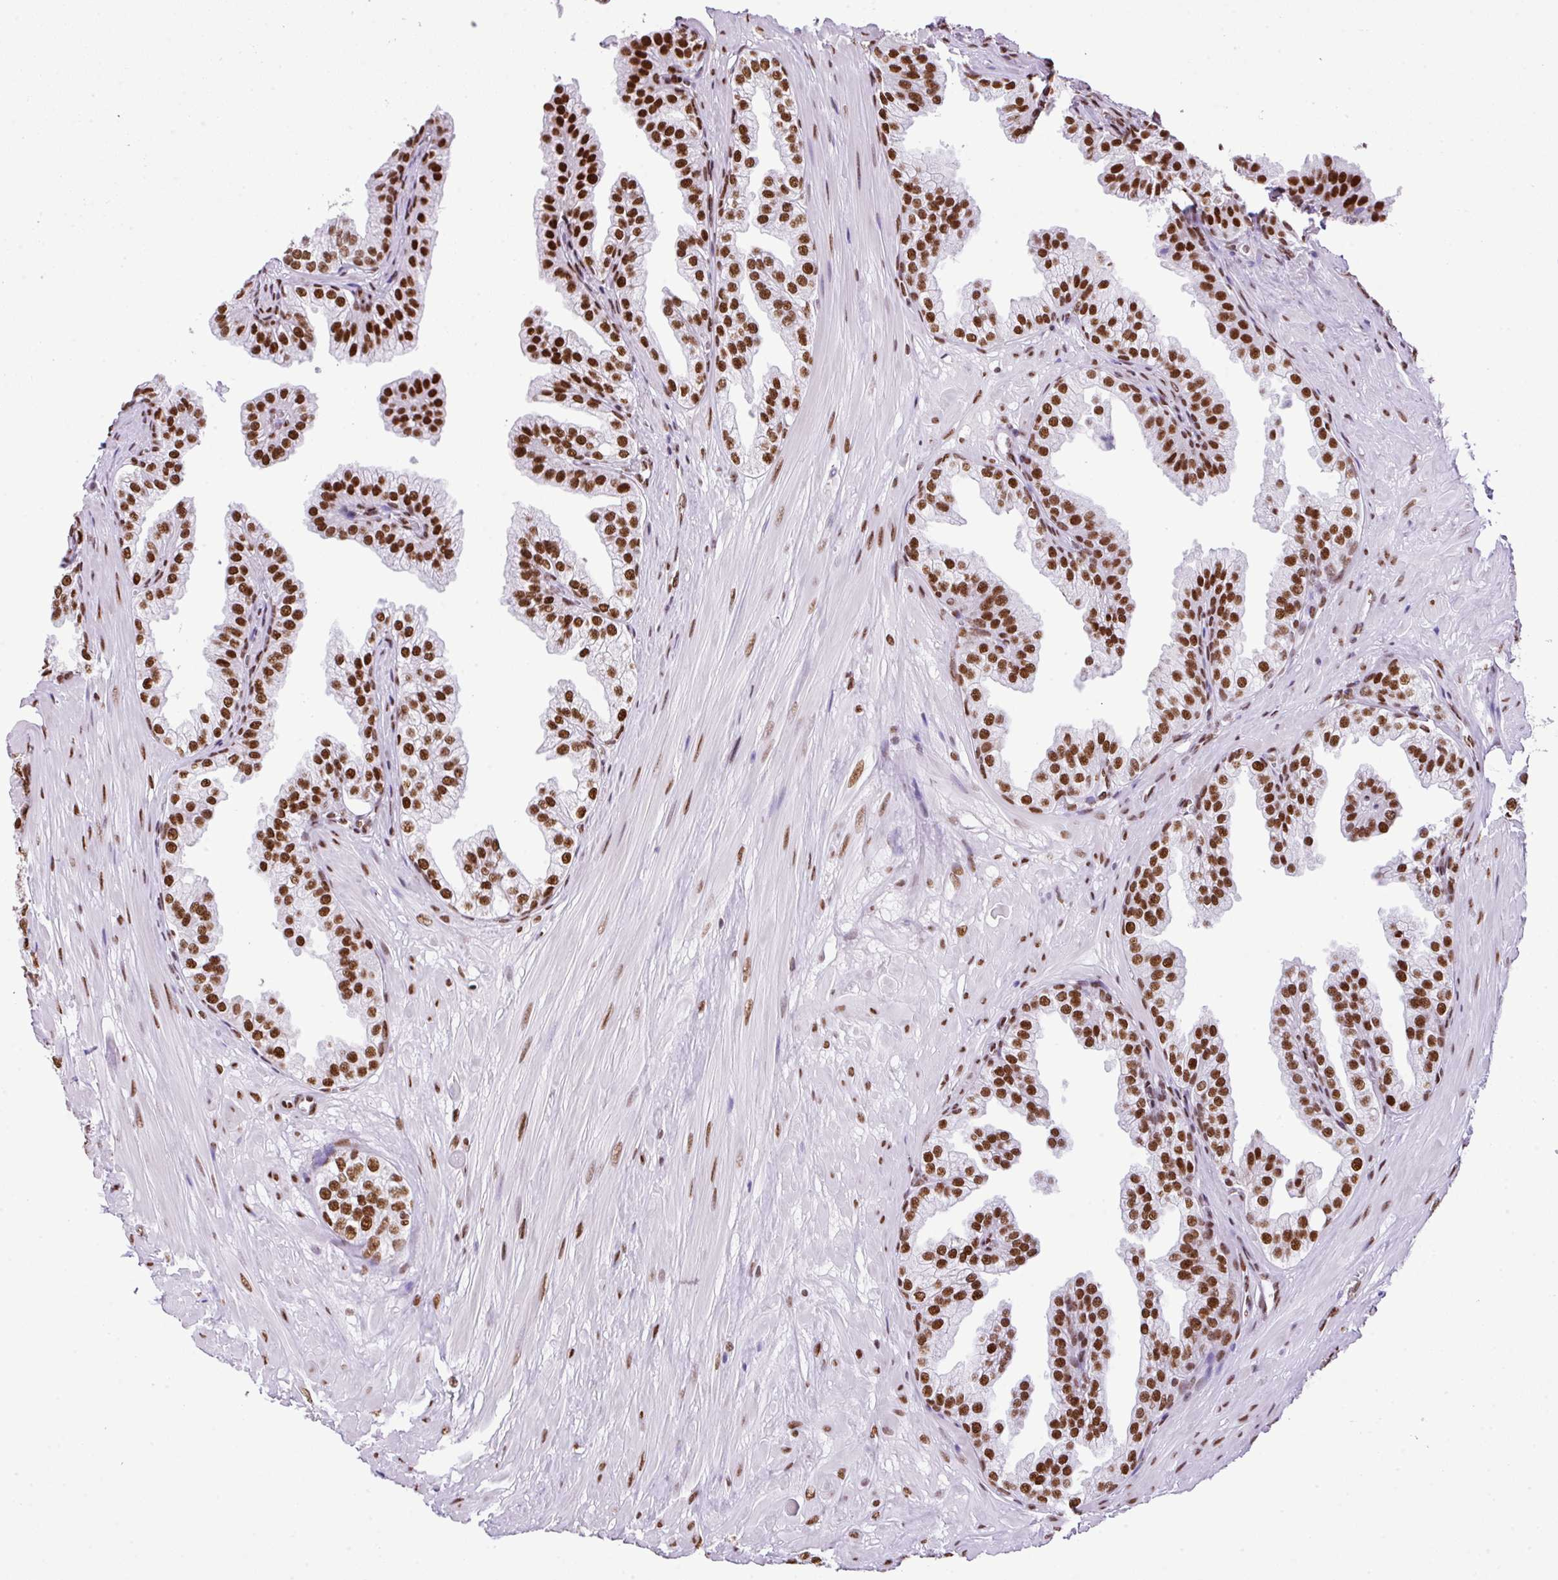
{"staining": {"intensity": "strong", "quantity": ">75%", "location": "nuclear"}, "tissue": "prostate", "cell_type": "Glandular cells", "image_type": "normal", "snomed": [{"axis": "morphology", "description": "Normal tissue, NOS"}, {"axis": "topography", "description": "Prostate"}, {"axis": "topography", "description": "Peripheral nerve tissue"}], "caption": "Brown immunohistochemical staining in benign prostate reveals strong nuclear staining in approximately >75% of glandular cells. The staining is performed using DAB (3,3'-diaminobenzidine) brown chromogen to label protein expression. The nuclei are counter-stained blue using hematoxylin.", "gene": "RARG", "patient": {"sex": "male", "age": 55}}